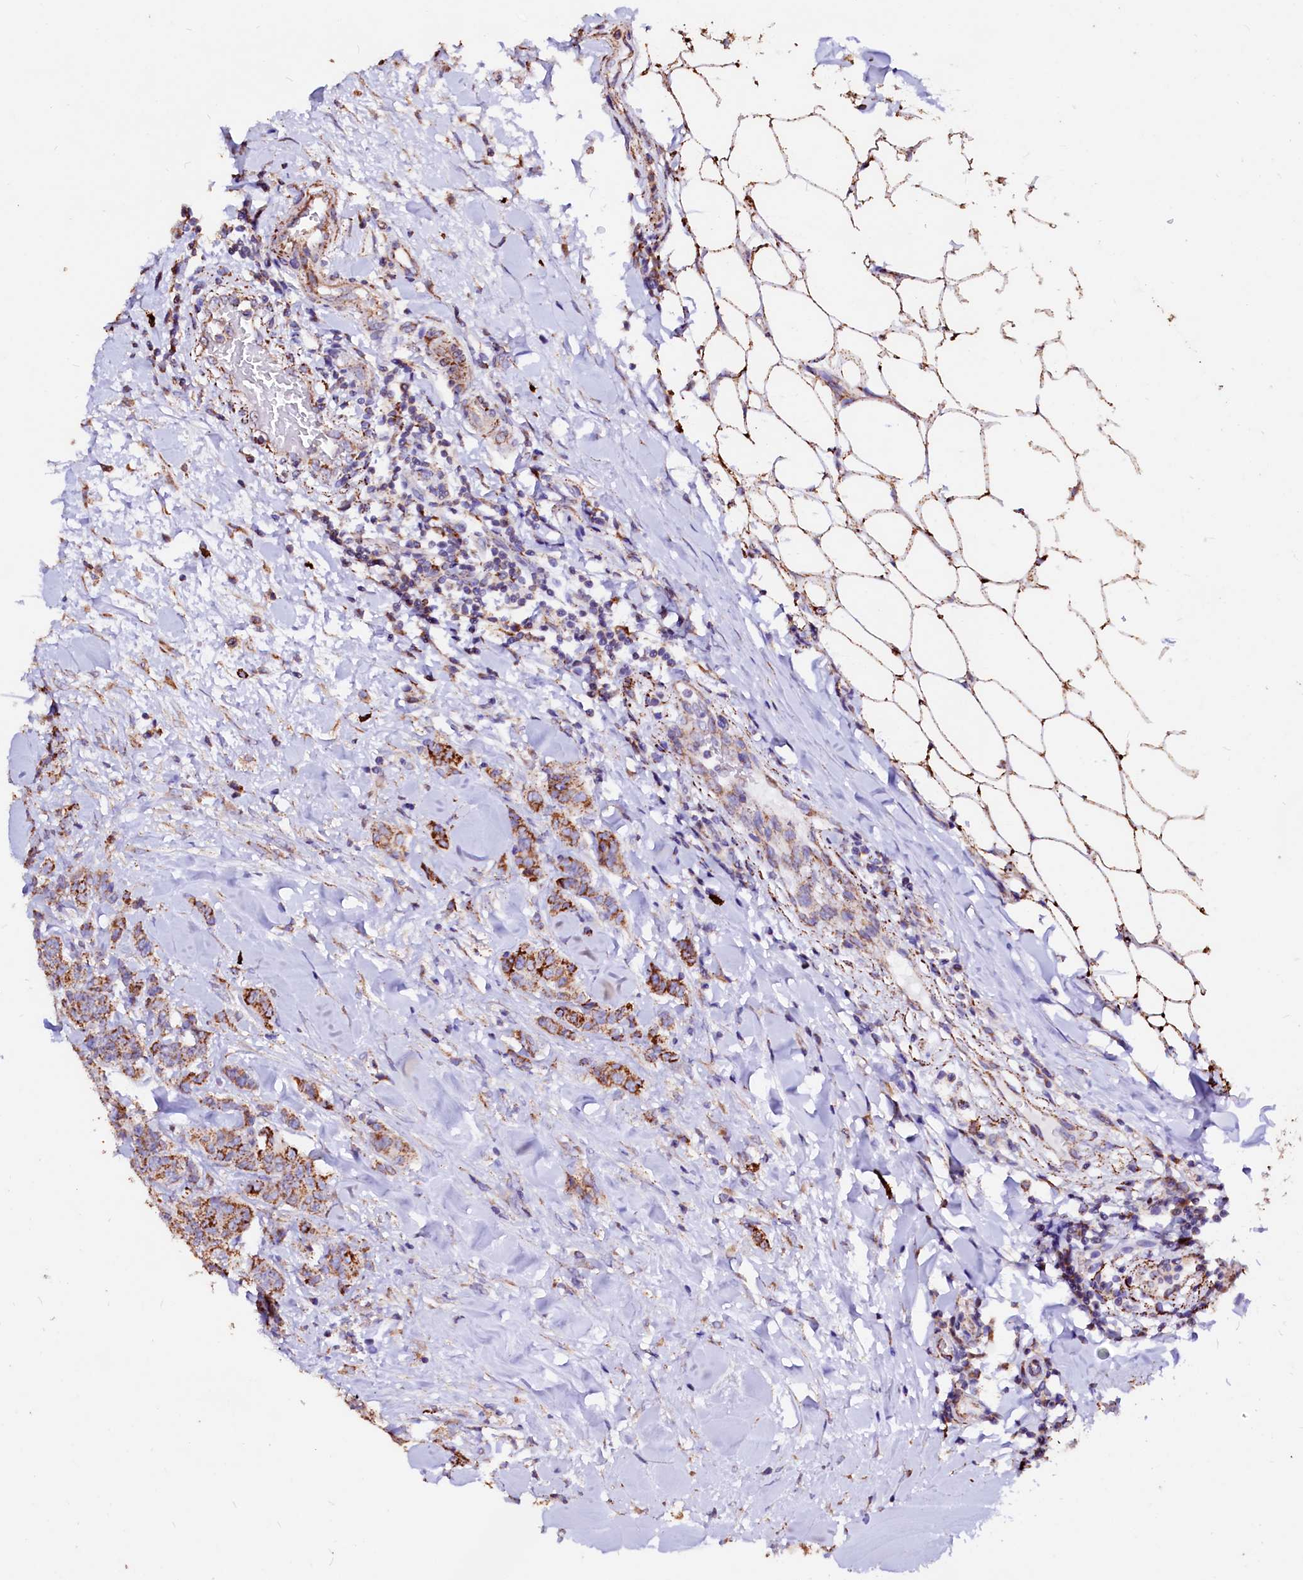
{"staining": {"intensity": "moderate", "quantity": ">75%", "location": "cytoplasmic/membranous"}, "tissue": "breast cancer", "cell_type": "Tumor cells", "image_type": "cancer", "snomed": [{"axis": "morphology", "description": "Duct carcinoma"}, {"axis": "topography", "description": "Breast"}], "caption": "Immunohistochemistry (IHC) photomicrograph of breast cancer stained for a protein (brown), which exhibits medium levels of moderate cytoplasmic/membranous positivity in about >75% of tumor cells.", "gene": "MAOB", "patient": {"sex": "female", "age": 40}}